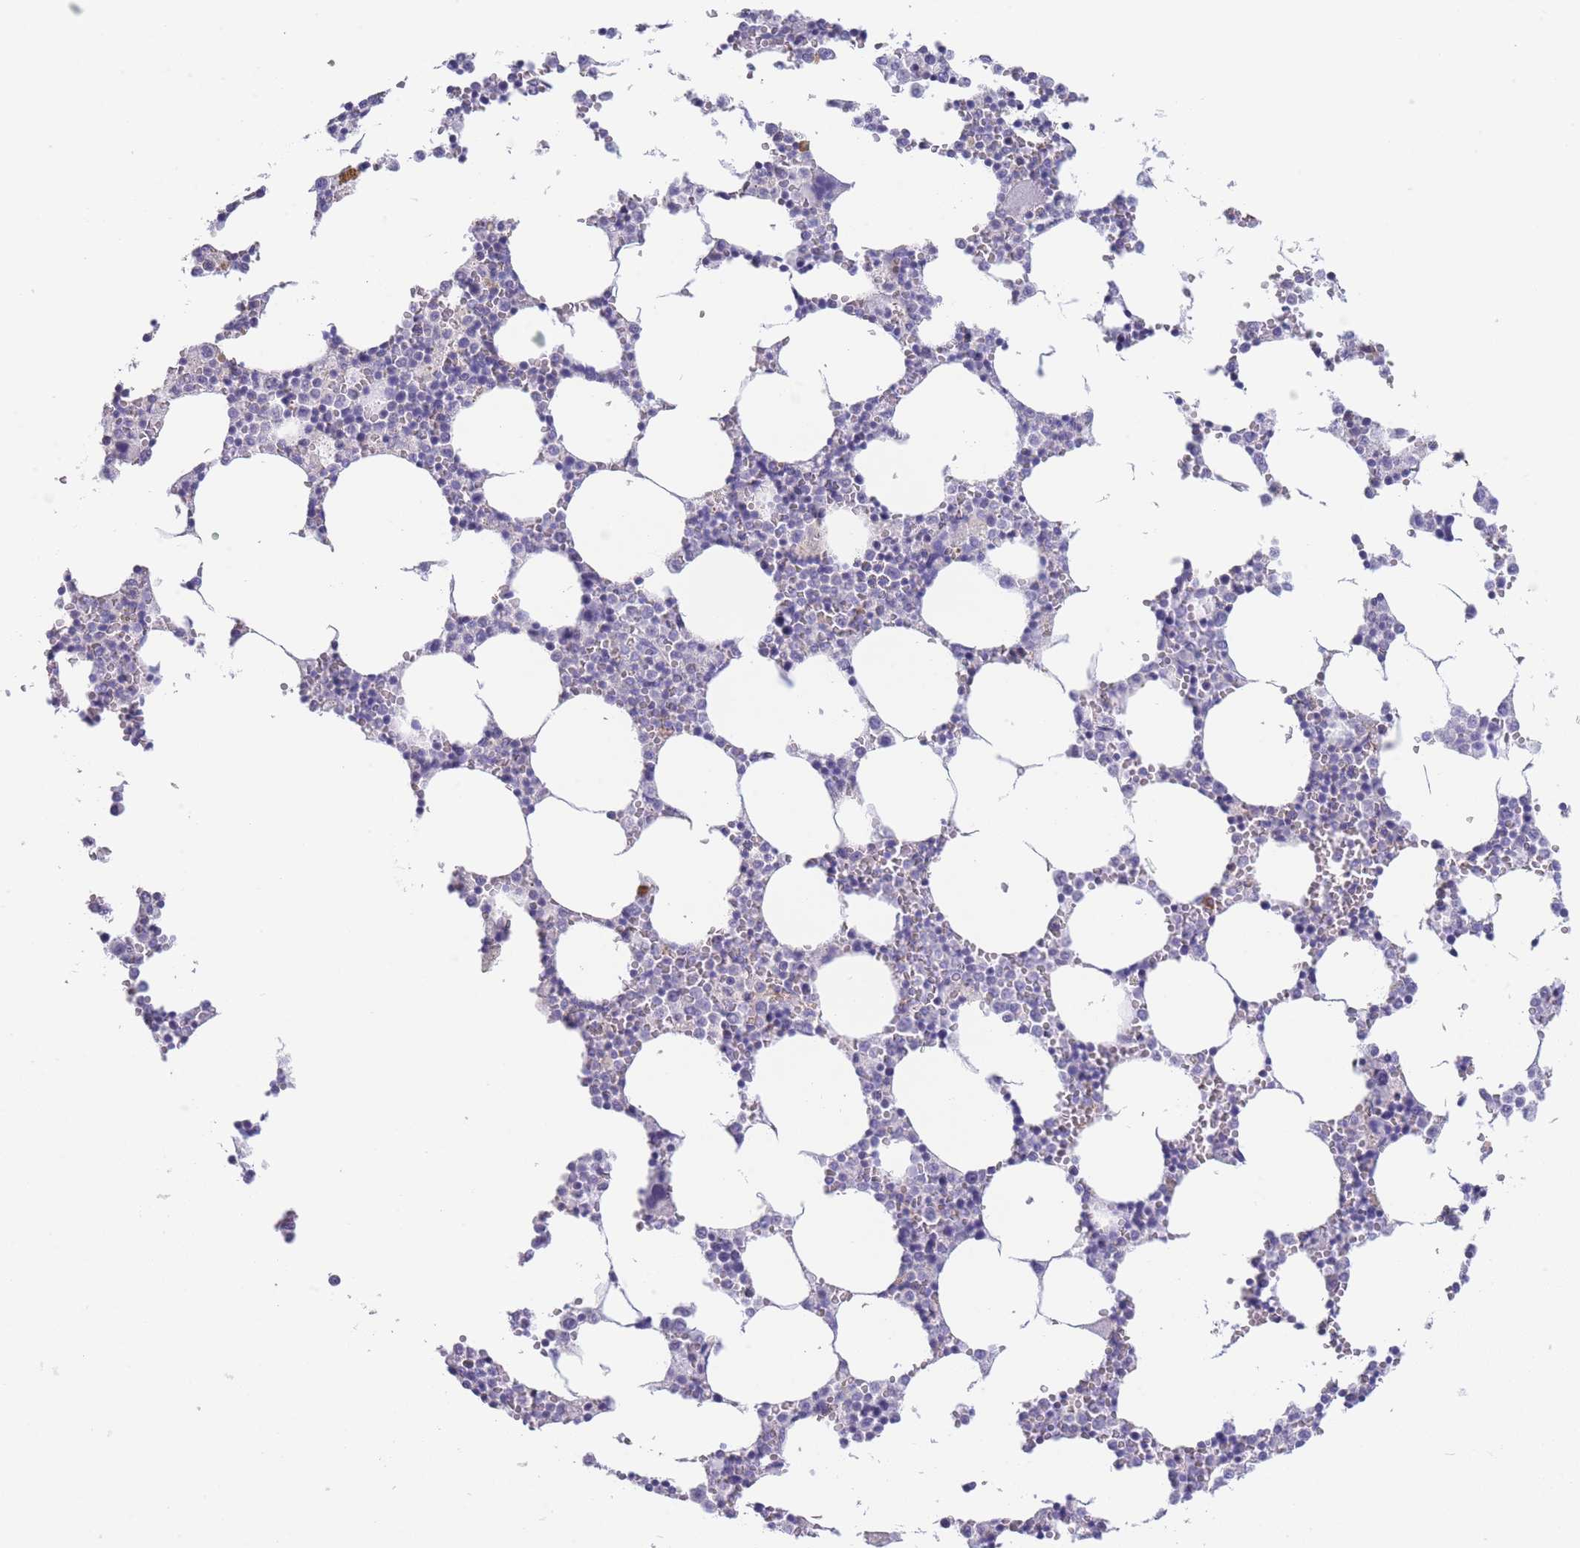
{"staining": {"intensity": "negative", "quantity": "none", "location": "none"}, "tissue": "bone marrow", "cell_type": "Hematopoietic cells", "image_type": "normal", "snomed": [{"axis": "morphology", "description": "Normal tissue, NOS"}, {"axis": "topography", "description": "Bone marrow"}], "caption": "There is no significant expression in hematopoietic cells of bone marrow. The staining is performed using DAB (3,3'-diaminobenzidine) brown chromogen with nuclei counter-stained in using hematoxylin.", "gene": "ASAP3", "patient": {"sex": "female", "age": 64}}